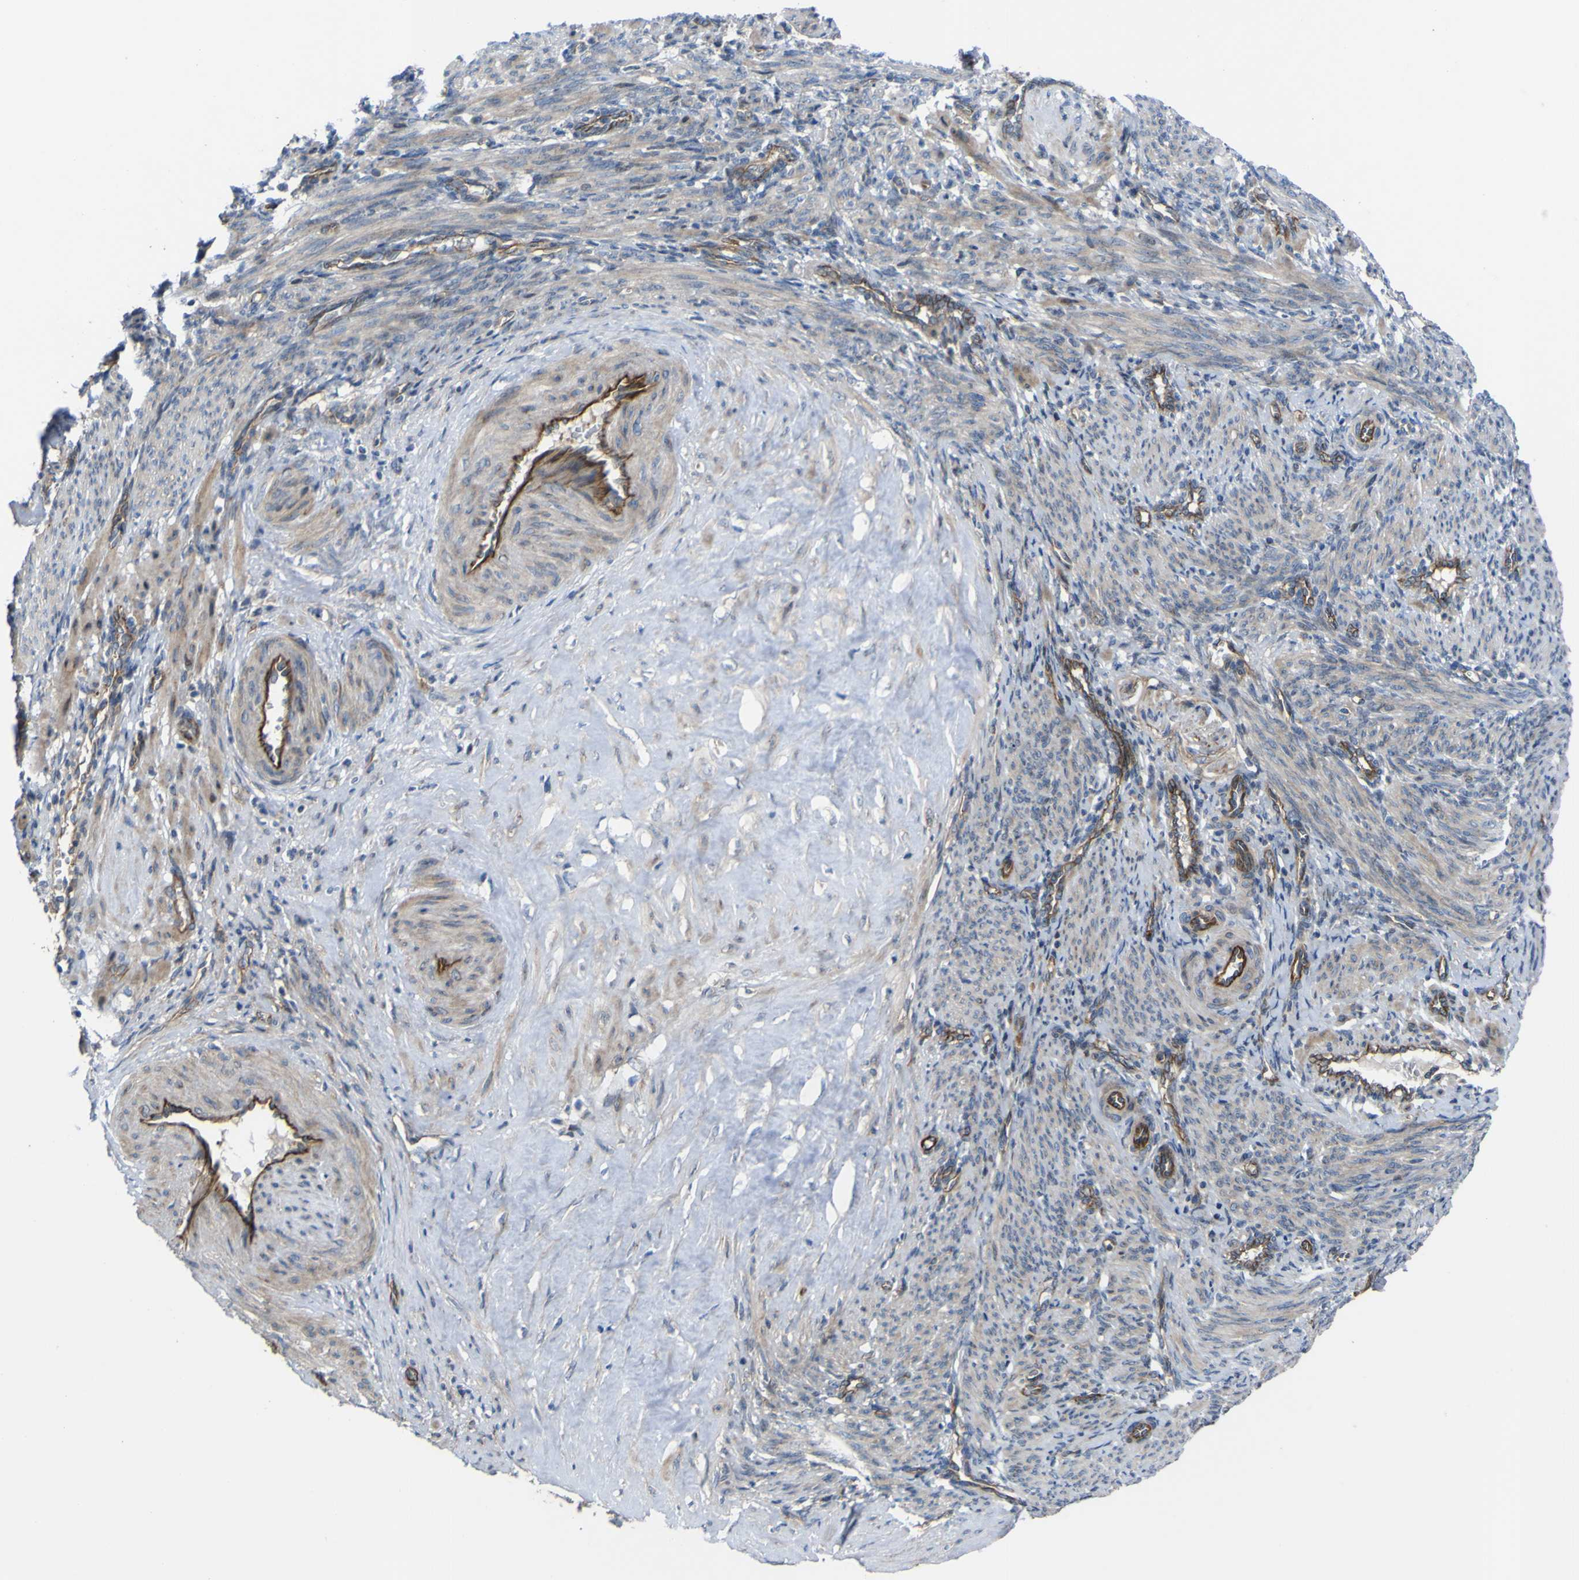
{"staining": {"intensity": "moderate", "quantity": ">75%", "location": "cytoplasmic/membranous"}, "tissue": "smooth muscle", "cell_type": "Smooth muscle cells", "image_type": "normal", "snomed": [{"axis": "morphology", "description": "Normal tissue, NOS"}, {"axis": "topography", "description": "Endometrium"}], "caption": "Smooth muscle stained with DAB (3,3'-diaminobenzidine) IHC reveals medium levels of moderate cytoplasmic/membranous expression in approximately >75% of smooth muscle cells.", "gene": "FBXO30", "patient": {"sex": "female", "age": 33}}